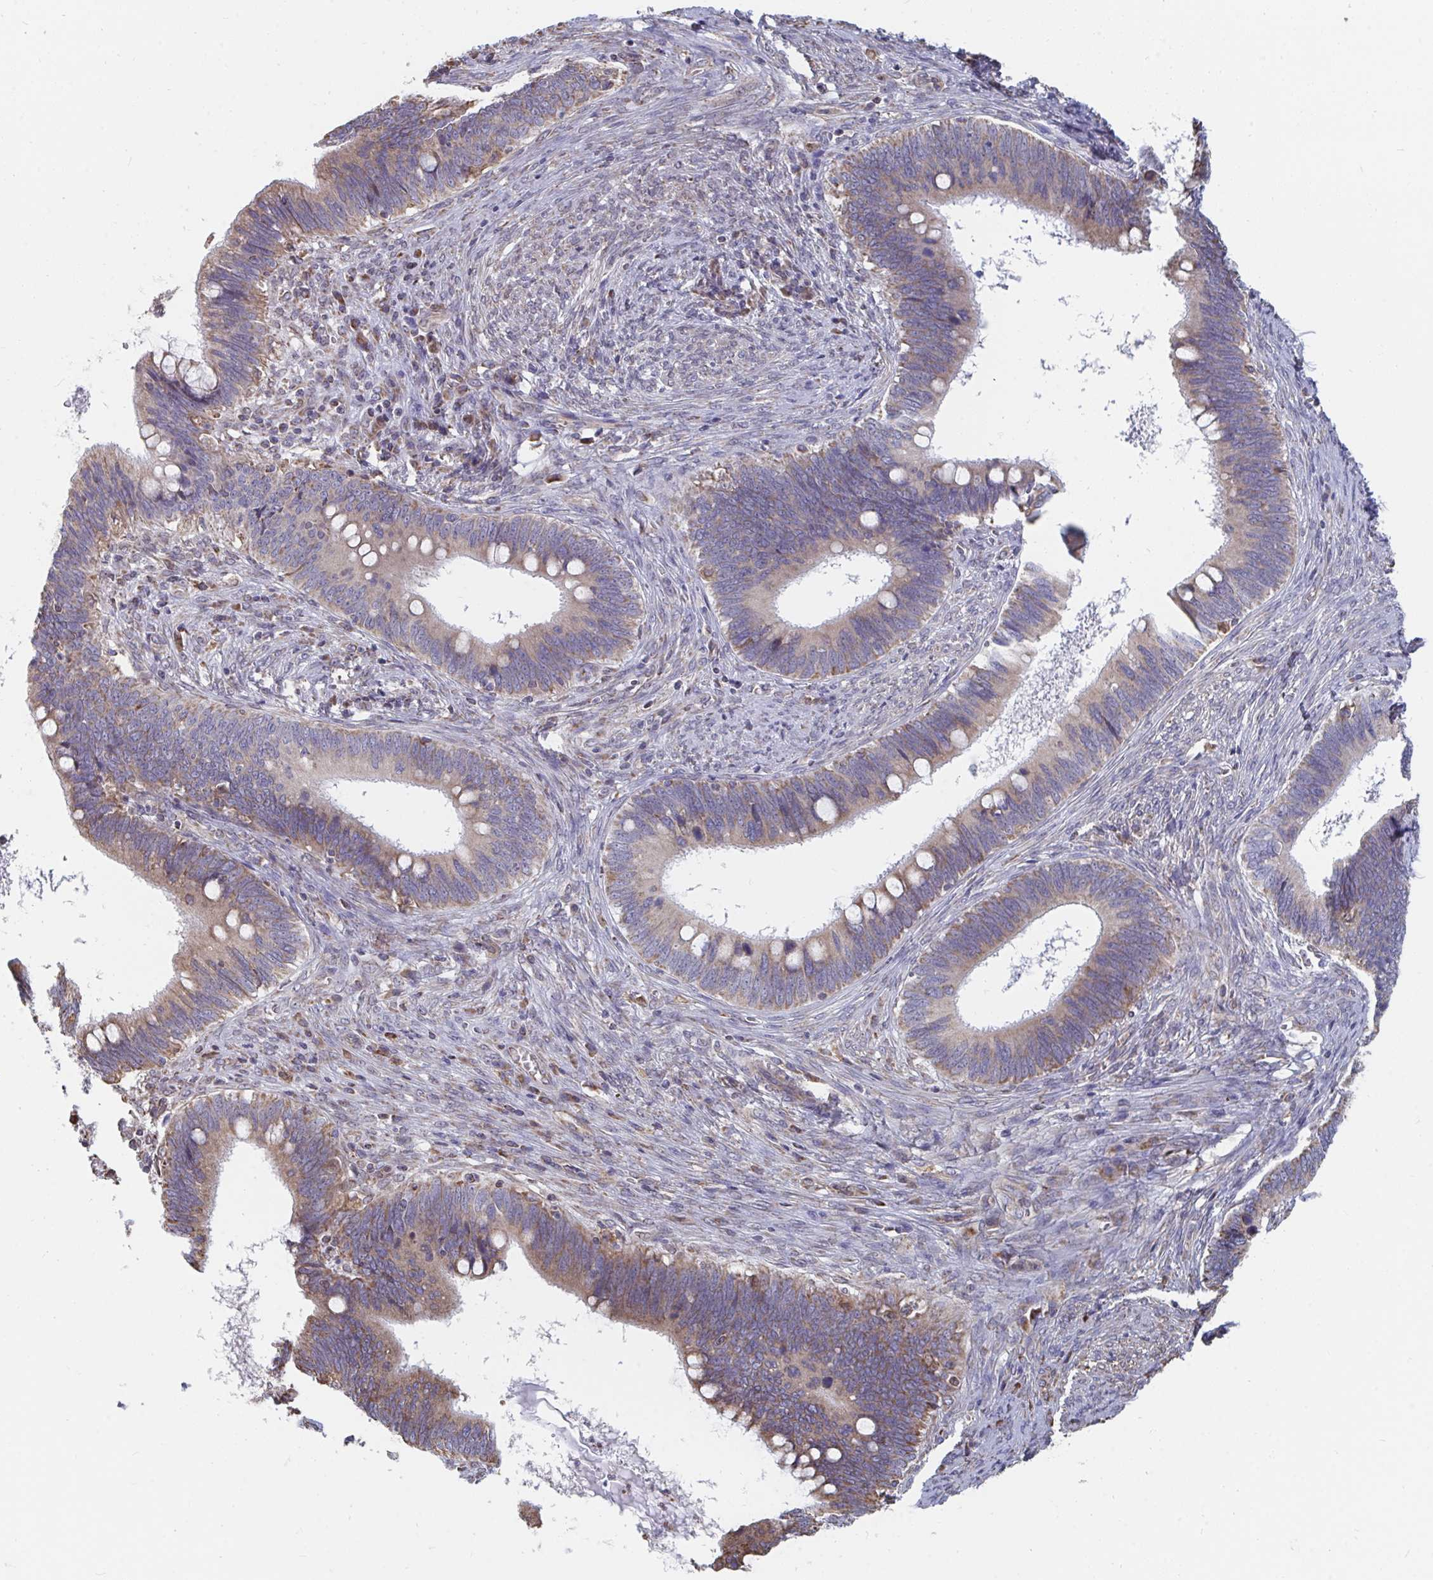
{"staining": {"intensity": "weak", "quantity": ">75%", "location": "cytoplasmic/membranous"}, "tissue": "cervical cancer", "cell_type": "Tumor cells", "image_type": "cancer", "snomed": [{"axis": "morphology", "description": "Adenocarcinoma, NOS"}, {"axis": "topography", "description": "Cervix"}], "caption": "Brown immunohistochemical staining in human adenocarcinoma (cervical) demonstrates weak cytoplasmic/membranous expression in about >75% of tumor cells. The staining was performed using DAB (3,3'-diaminobenzidine) to visualize the protein expression in brown, while the nuclei were stained in blue with hematoxylin (Magnification: 20x).", "gene": "ELAVL1", "patient": {"sex": "female", "age": 42}}